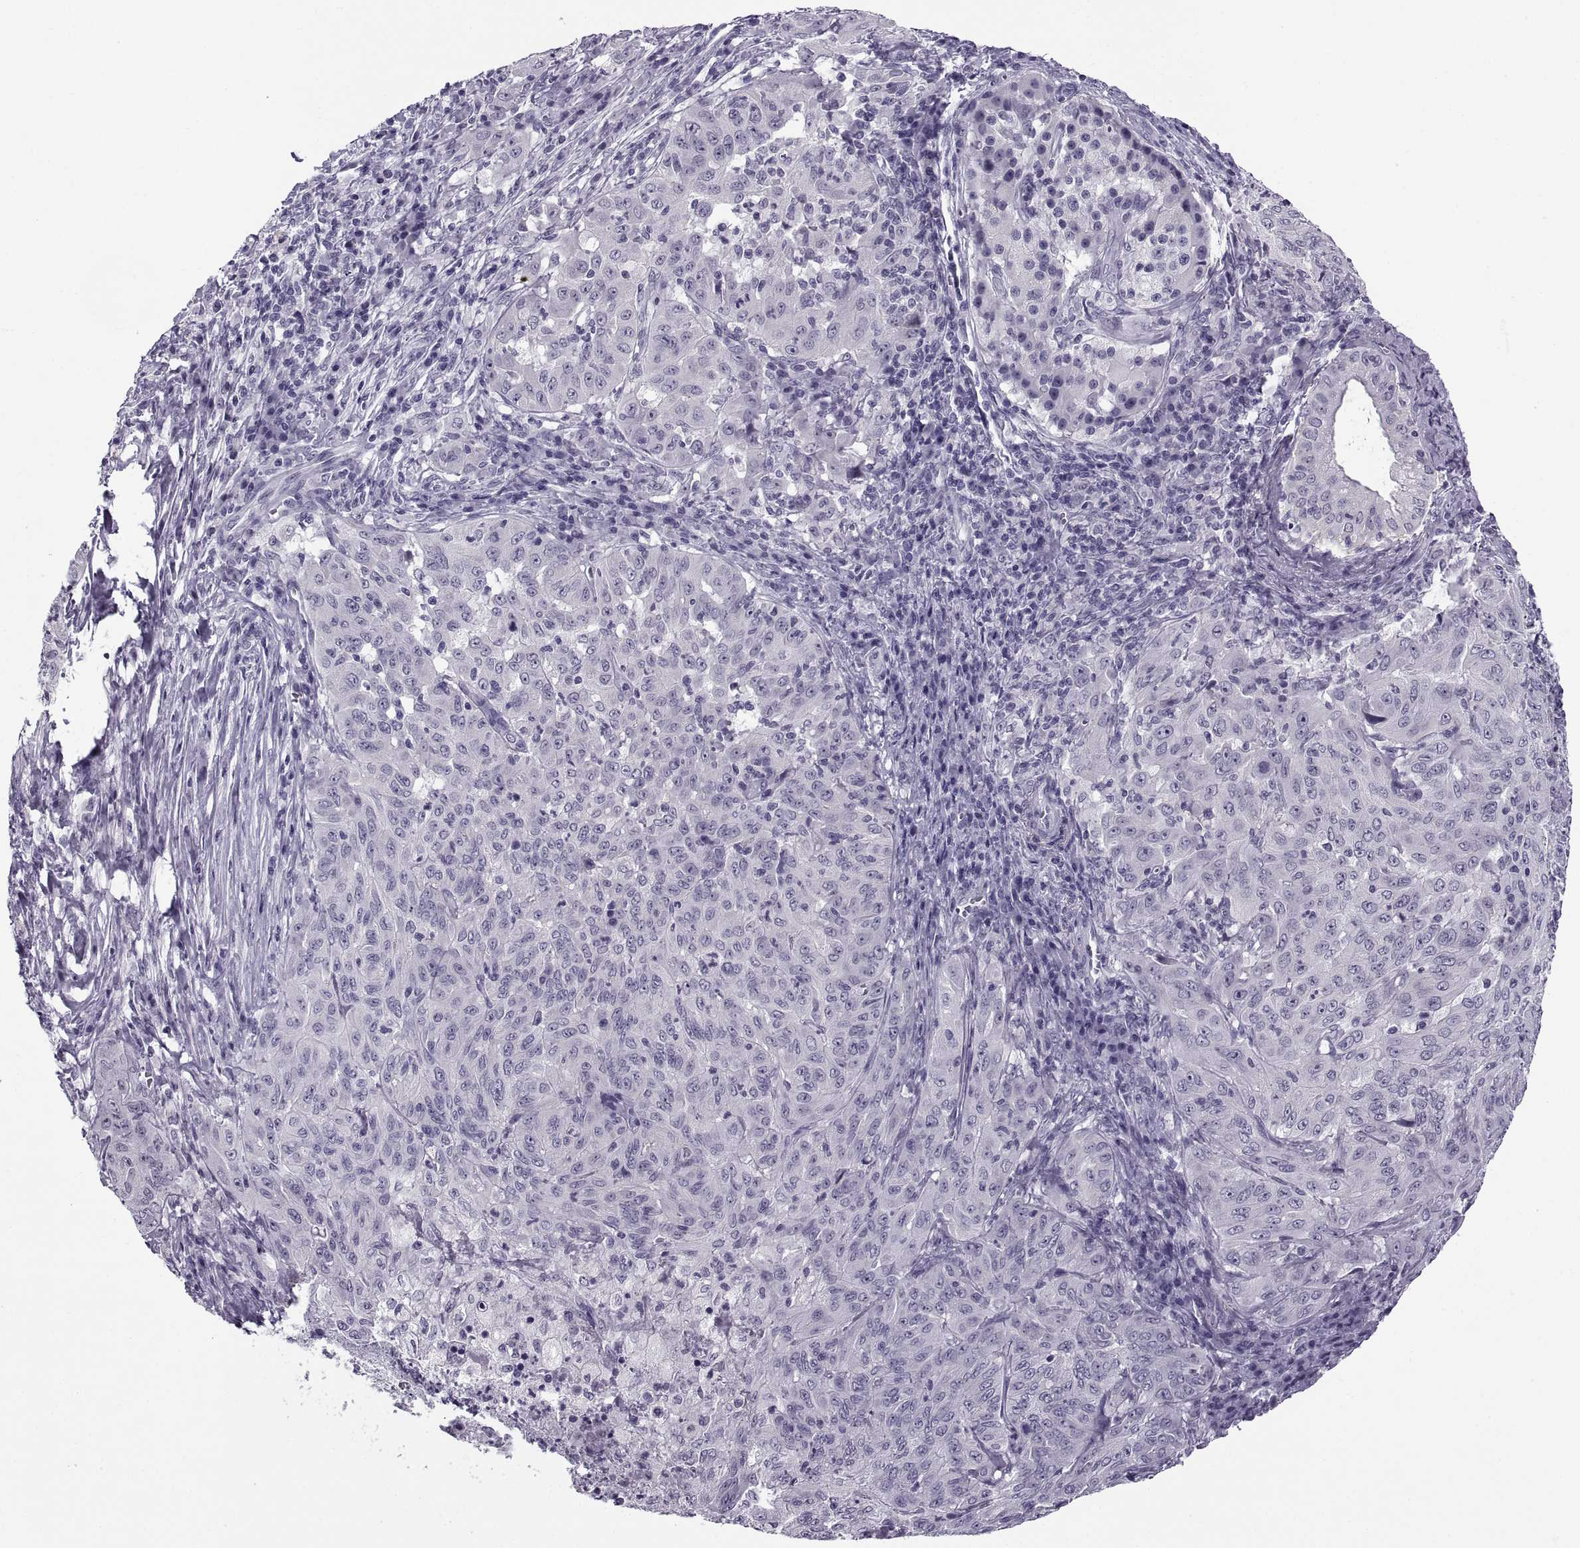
{"staining": {"intensity": "negative", "quantity": "none", "location": "none"}, "tissue": "pancreatic cancer", "cell_type": "Tumor cells", "image_type": "cancer", "snomed": [{"axis": "morphology", "description": "Adenocarcinoma, NOS"}, {"axis": "topography", "description": "Pancreas"}], "caption": "Tumor cells are negative for brown protein staining in pancreatic adenocarcinoma.", "gene": "TBC1D3G", "patient": {"sex": "male", "age": 63}}